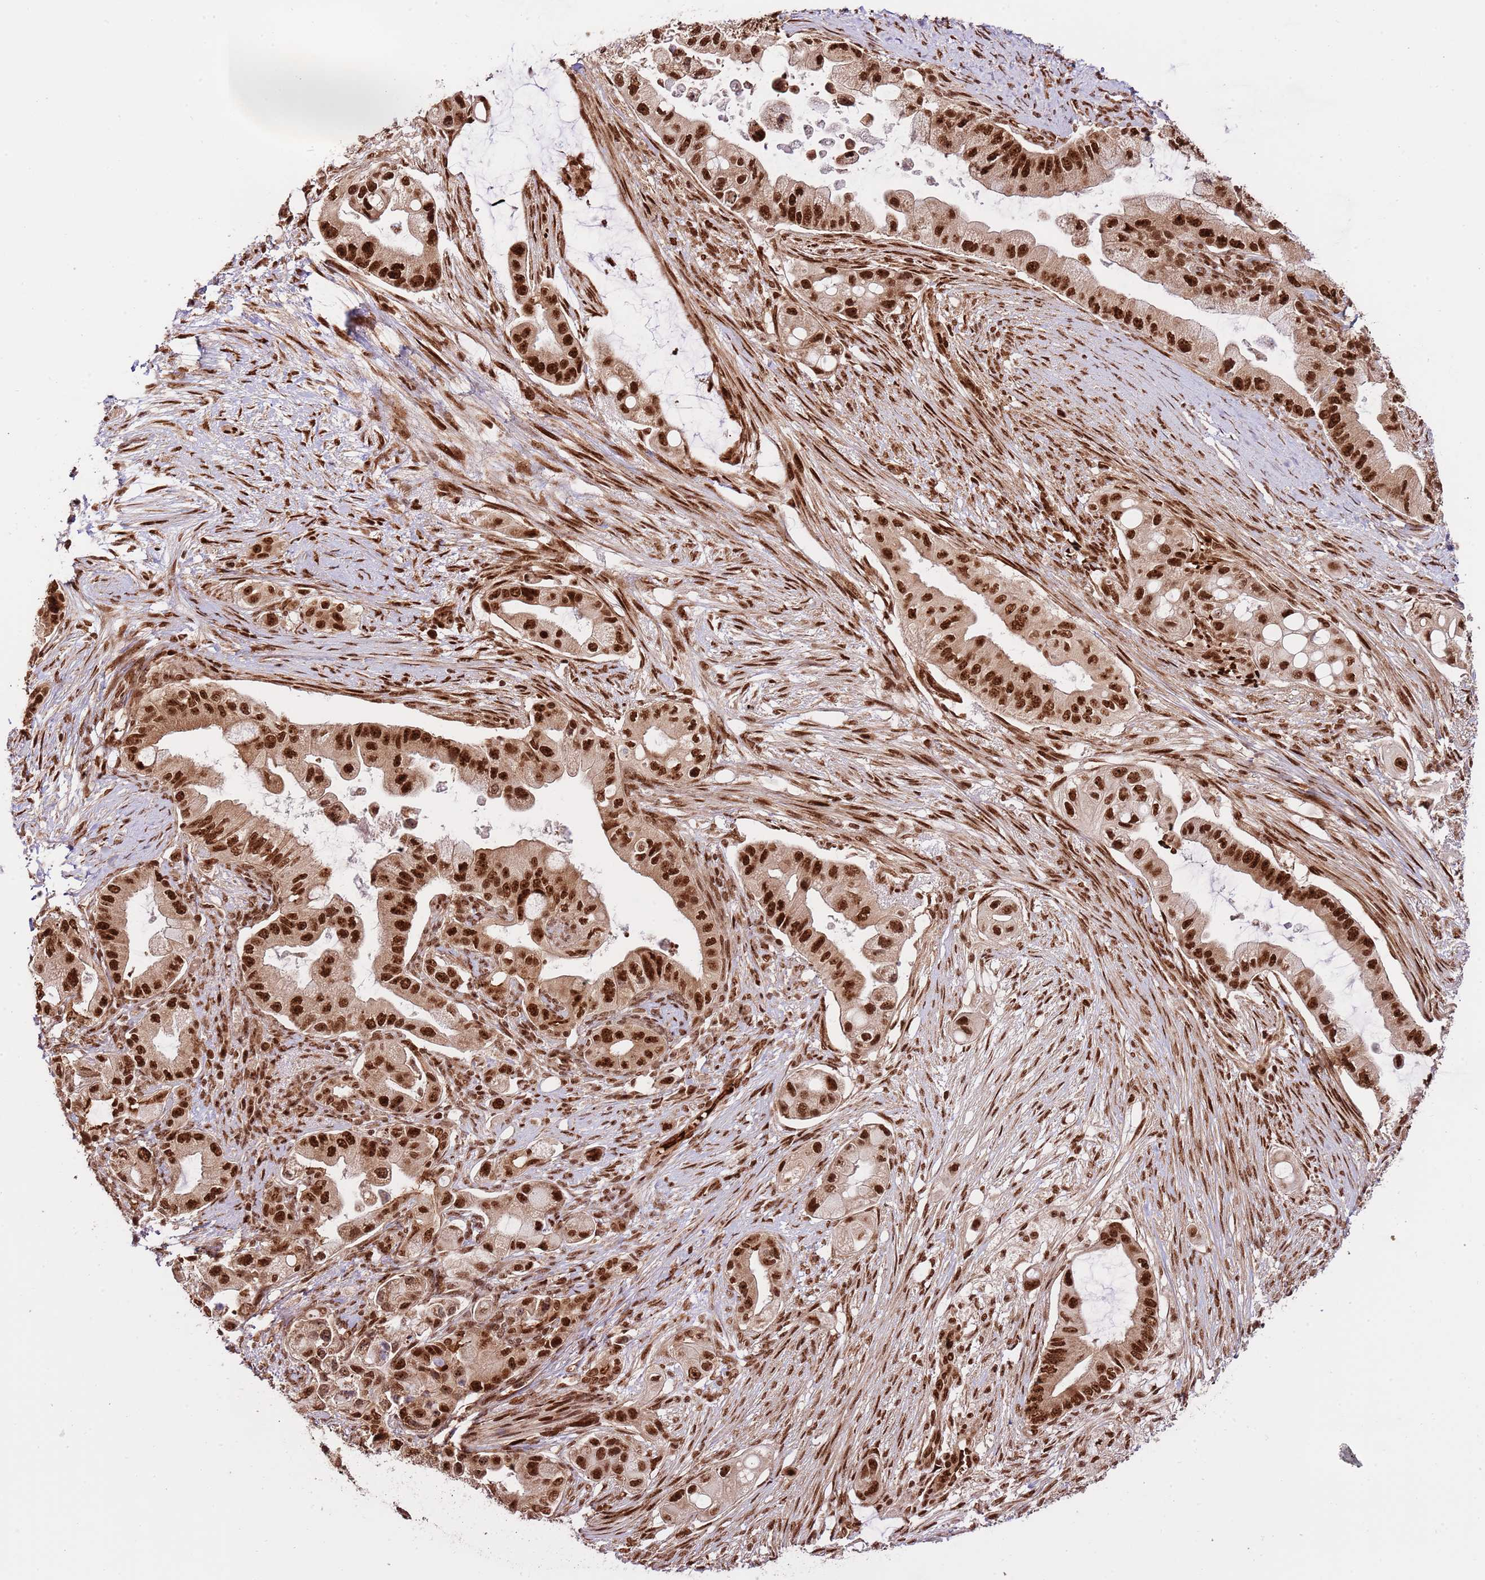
{"staining": {"intensity": "strong", "quantity": ">75%", "location": "nuclear"}, "tissue": "pancreatic cancer", "cell_type": "Tumor cells", "image_type": "cancer", "snomed": [{"axis": "morphology", "description": "Adenocarcinoma, NOS"}, {"axis": "topography", "description": "Pancreas"}], "caption": "DAB immunohistochemical staining of pancreatic cancer demonstrates strong nuclear protein positivity in about >75% of tumor cells.", "gene": "RIF1", "patient": {"sex": "male", "age": 57}}